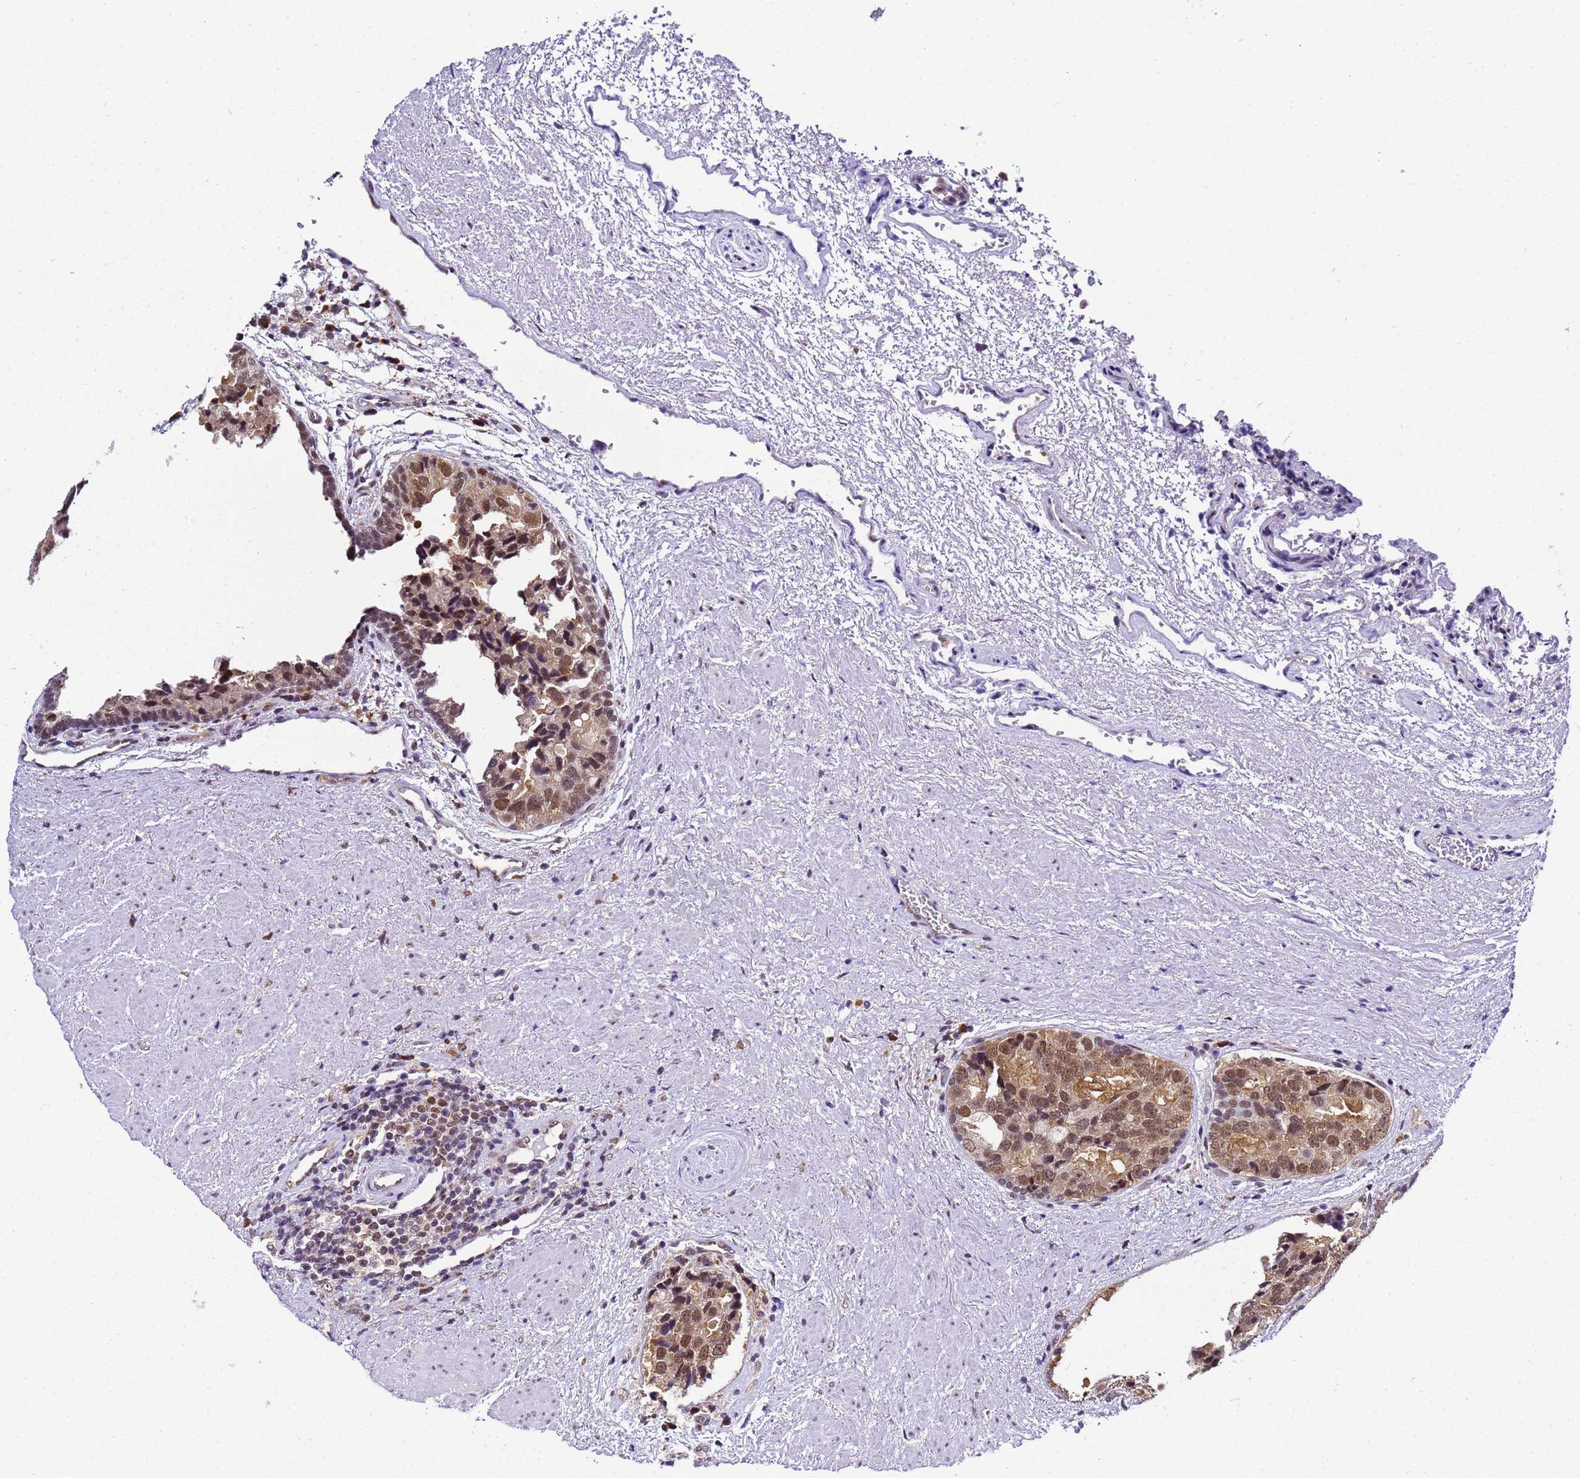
{"staining": {"intensity": "moderate", "quantity": "25%-75%", "location": "cytoplasmic/membranous,nuclear"}, "tissue": "prostate cancer", "cell_type": "Tumor cells", "image_type": "cancer", "snomed": [{"axis": "morphology", "description": "Adenocarcinoma, High grade"}, {"axis": "topography", "description": "Prostate"}], "caption": "There is medium levels of moderate cytoplasmic/membranous and nuclear expression in tumor cells of prostate cancer (adenocarcinoma (high-grade)), as demonstrated by immunohistochemical staining (brown color).", "gene": "SMN1", "patient": {"sex": "male", "age": 70}}